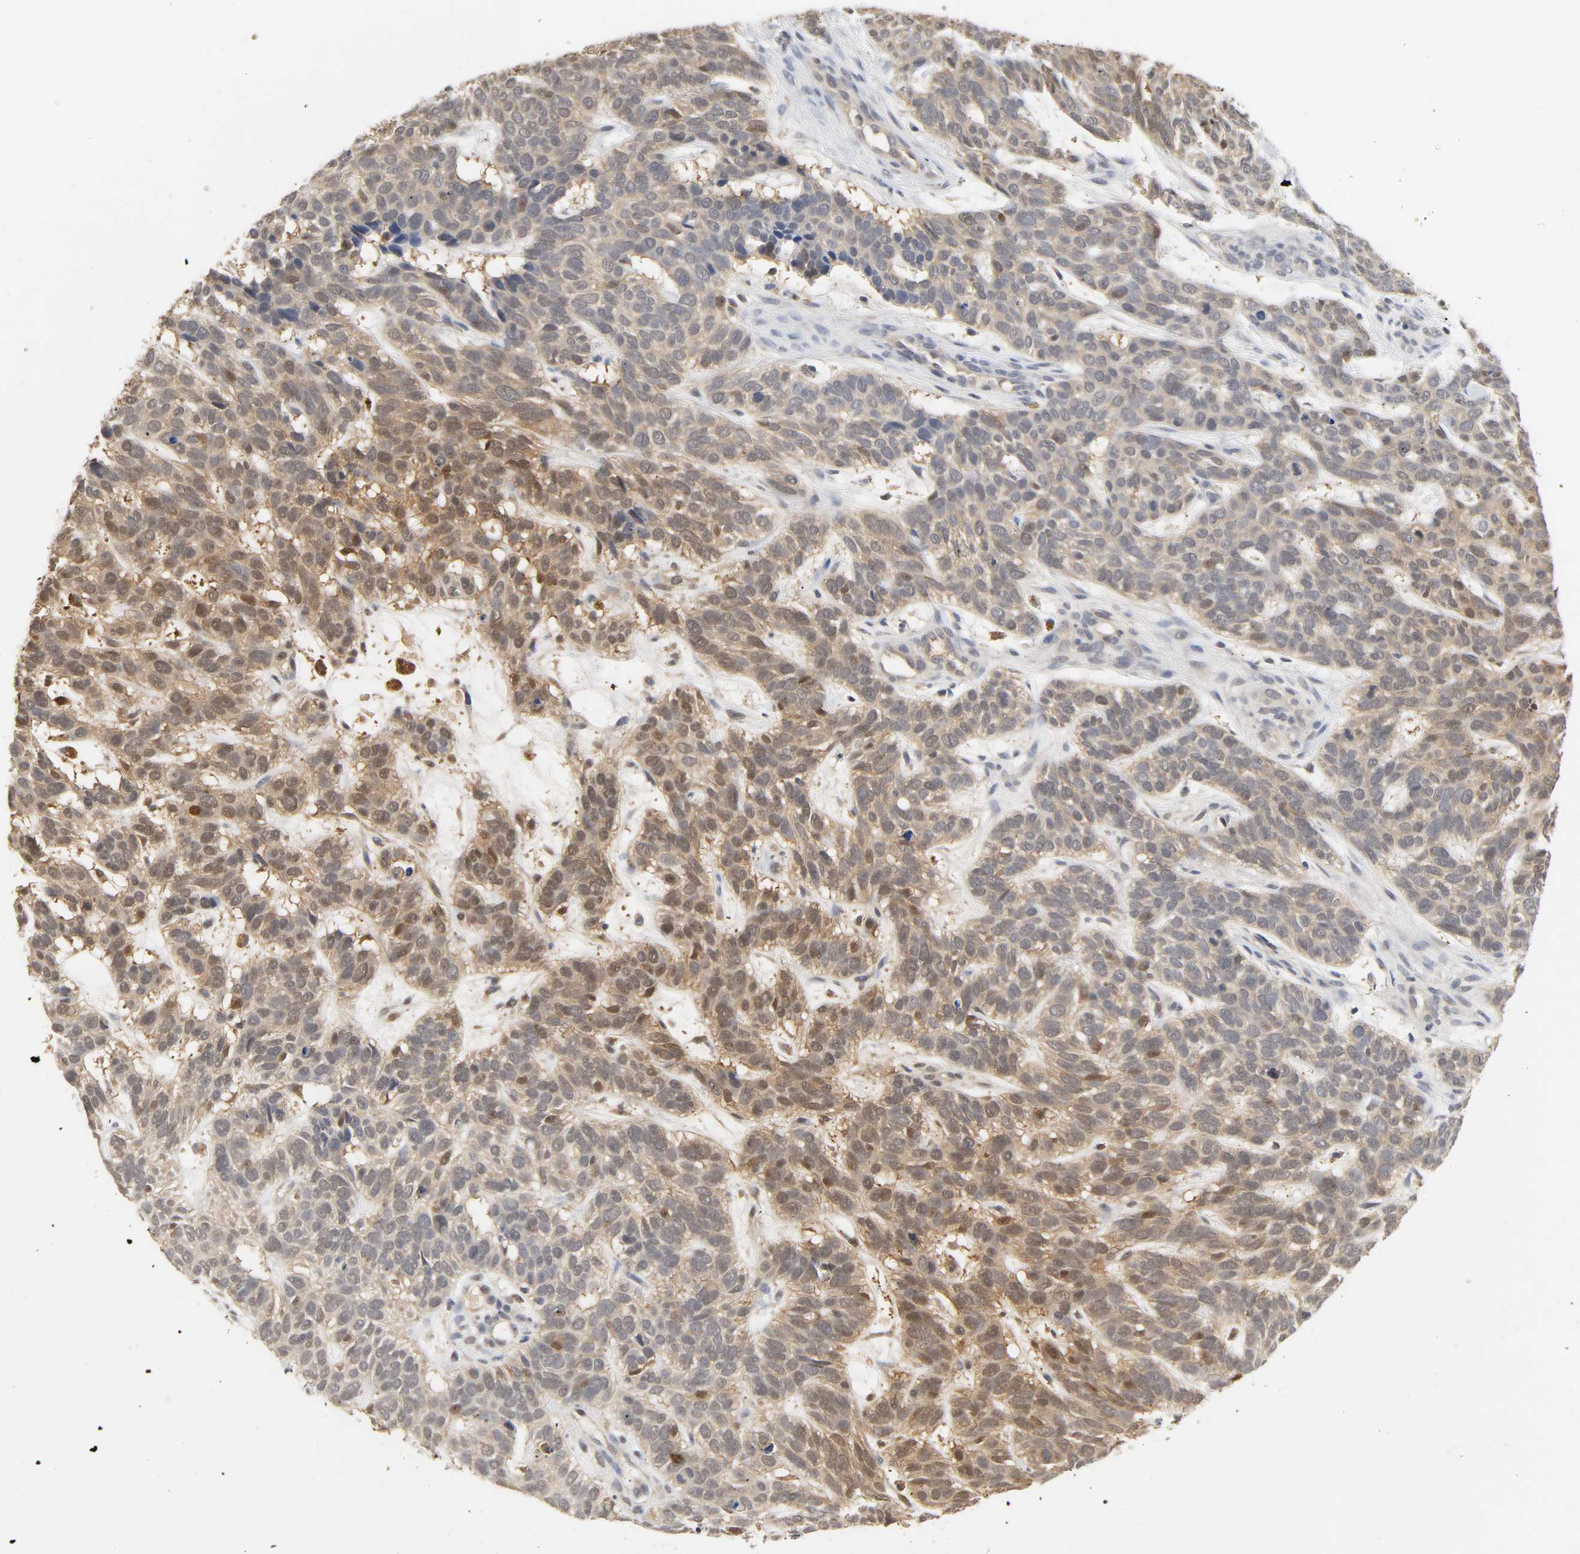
{"staining": {"intensity": "weak", "quantity": ">75%", "location": "cytoplasmic/membranous,nuclear"}, "tissue": "skin cancer", "cell_type": "Tumor cells", "image_type": "cancer", "snomed": [{"axis": "morphology", "description": "Basal cell carcinoma"}, {"axis": "topography", "description": "Skin"}], "caption": "Immunohistochemistry (IHC) staining of basal cell carcinoma (skin), which demonstrates low levels of weak cytoplasmic/membranous and nuclear expression in about >75% of tumor cells indicating weak cytoplasmic/membranous and nuclear protein staining. The staining was performed using DAB (brown) for protein detection and nuclei were counterstained in hematoxylin (blue).", "gene": "MIF", "patient": {"sex": "male", "age": 87}}